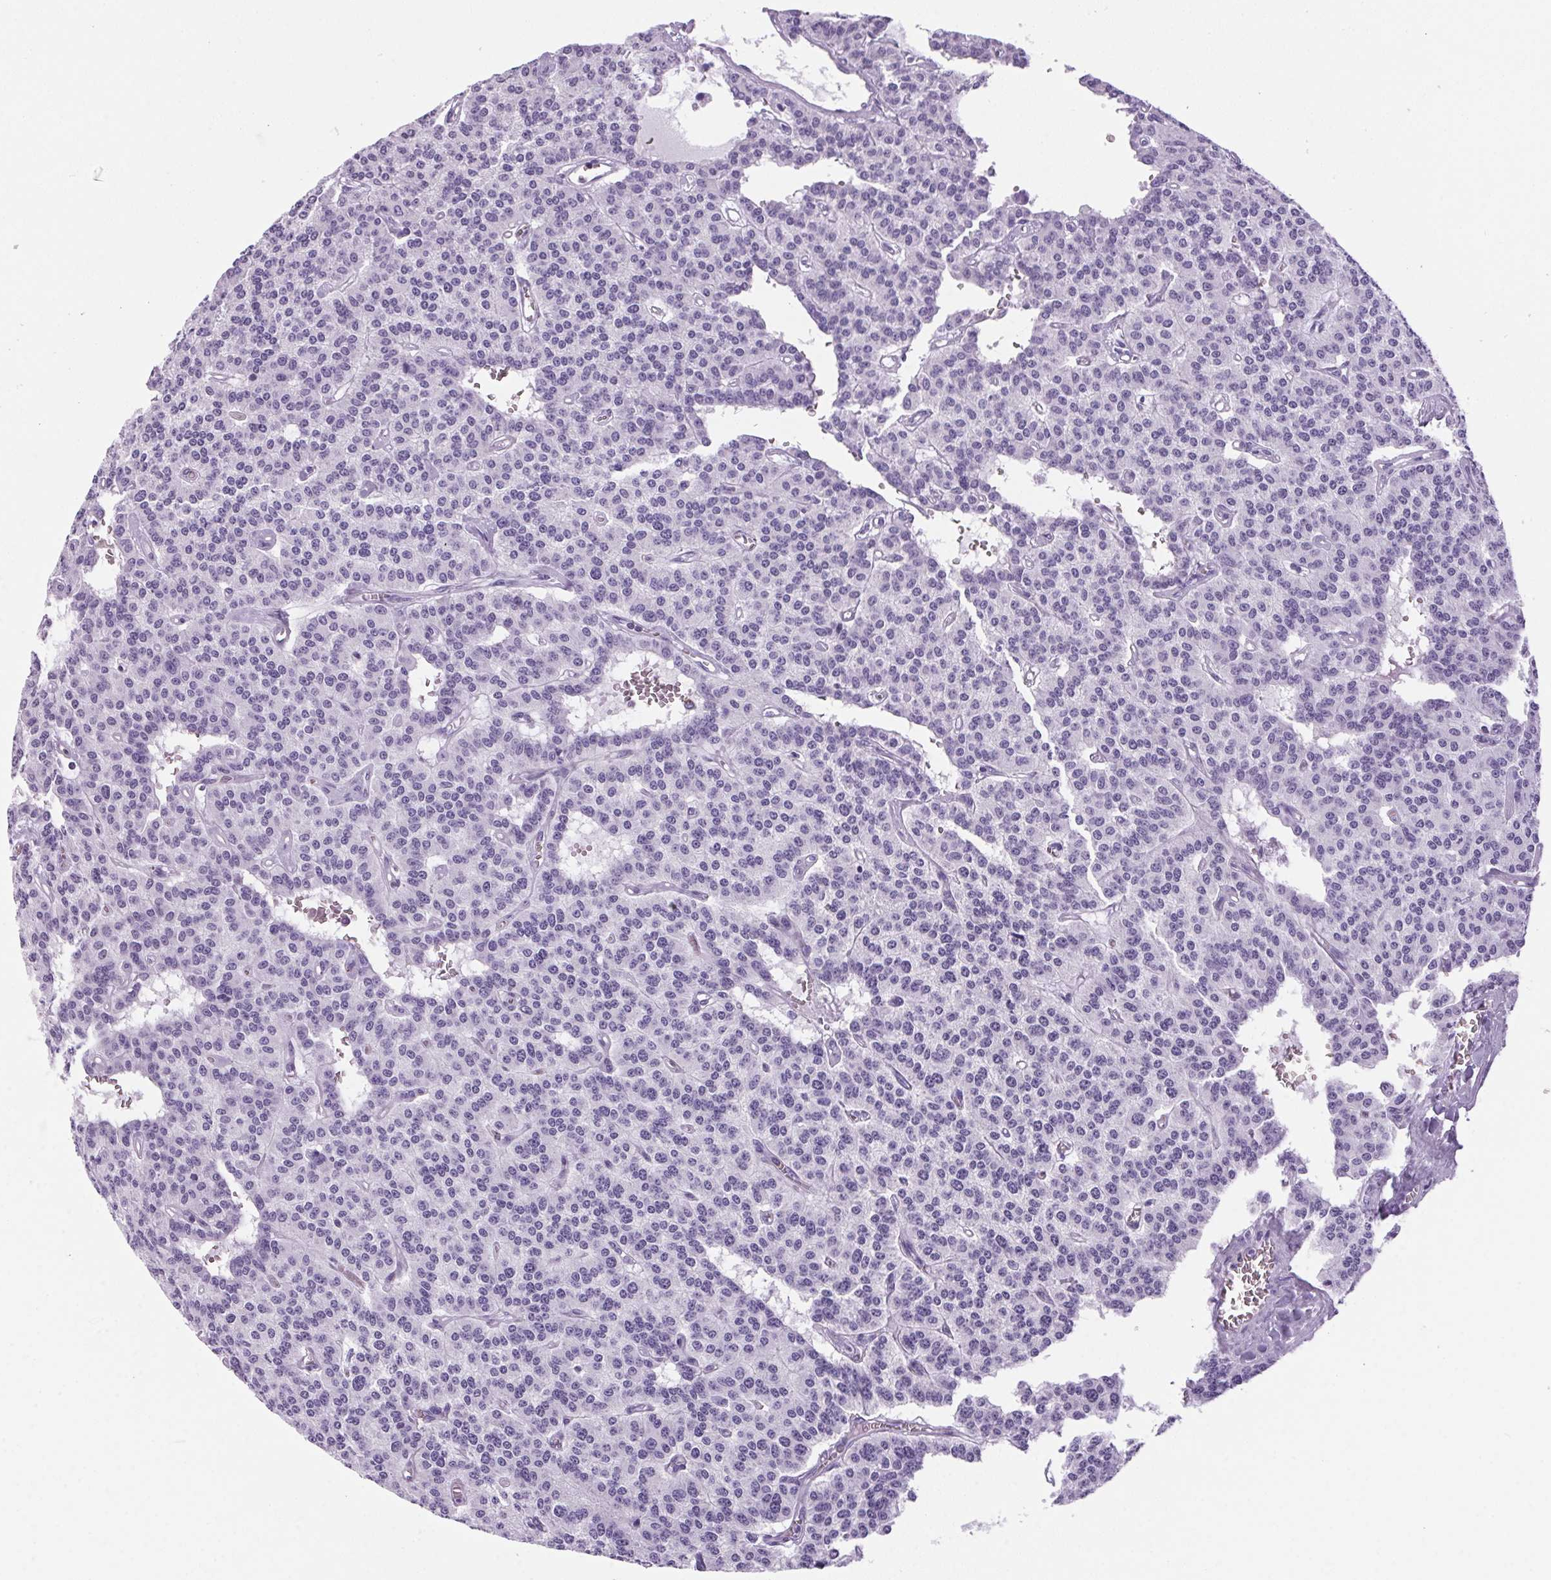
{"staining": {"intensity": "negative", "quantity": "none", "location": "none"}, "tissue": "carcinoid", "cell_type": "Tumor cells", "image_type": "cancer", "snomed": [{"axis": "morphology", "description": "Carcinoid, malignant, NOS"}, {"axis": "topography", "description": "Lung"}], "caption": "The IHC image has no significant staining in tumor cells of malignant carcinoid tissue.", "gene": "S100A2", "patient": {"sex": "female", "age": 71}}